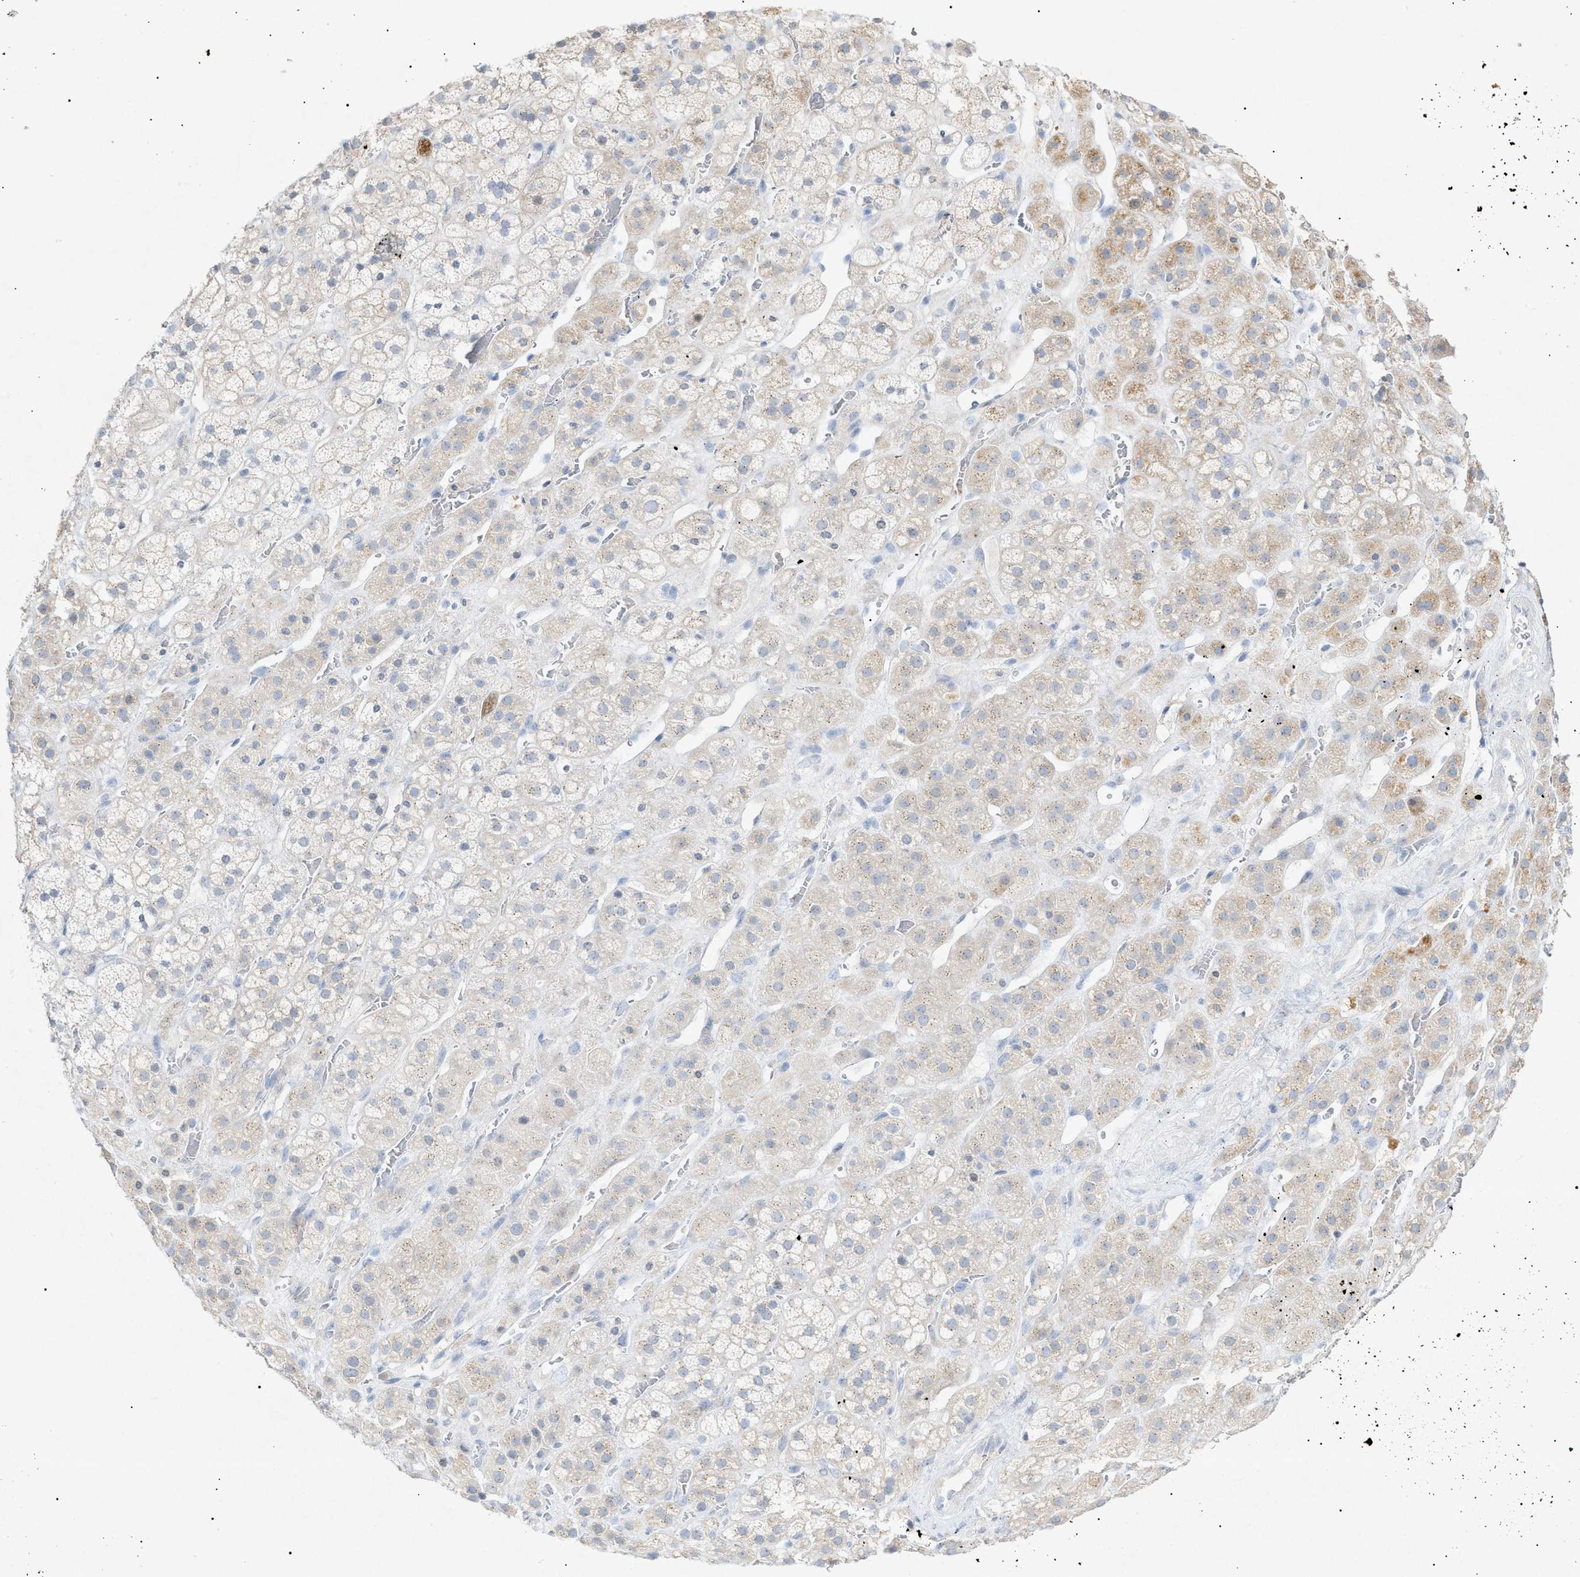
{"staining": {"intensity": "weak", "quantity": "<25%", "location": "cytoplasmic/membranous"}, "tissue": "adrenal gland", "cell_type": "Glandular cells", "image_type": "normal", "snomed": [{"axis": "morphology", "description": "Normal tissue, NOS"}, {"axis": "topography", "description": "Adrenal gland"}], "caption": "IHC image of benign human adrenal gland stained for a protein (brown), which shows no staining in glandular cells.", "gene": "SLC25A31", "patient": {"sex": "male", "age": 56}}